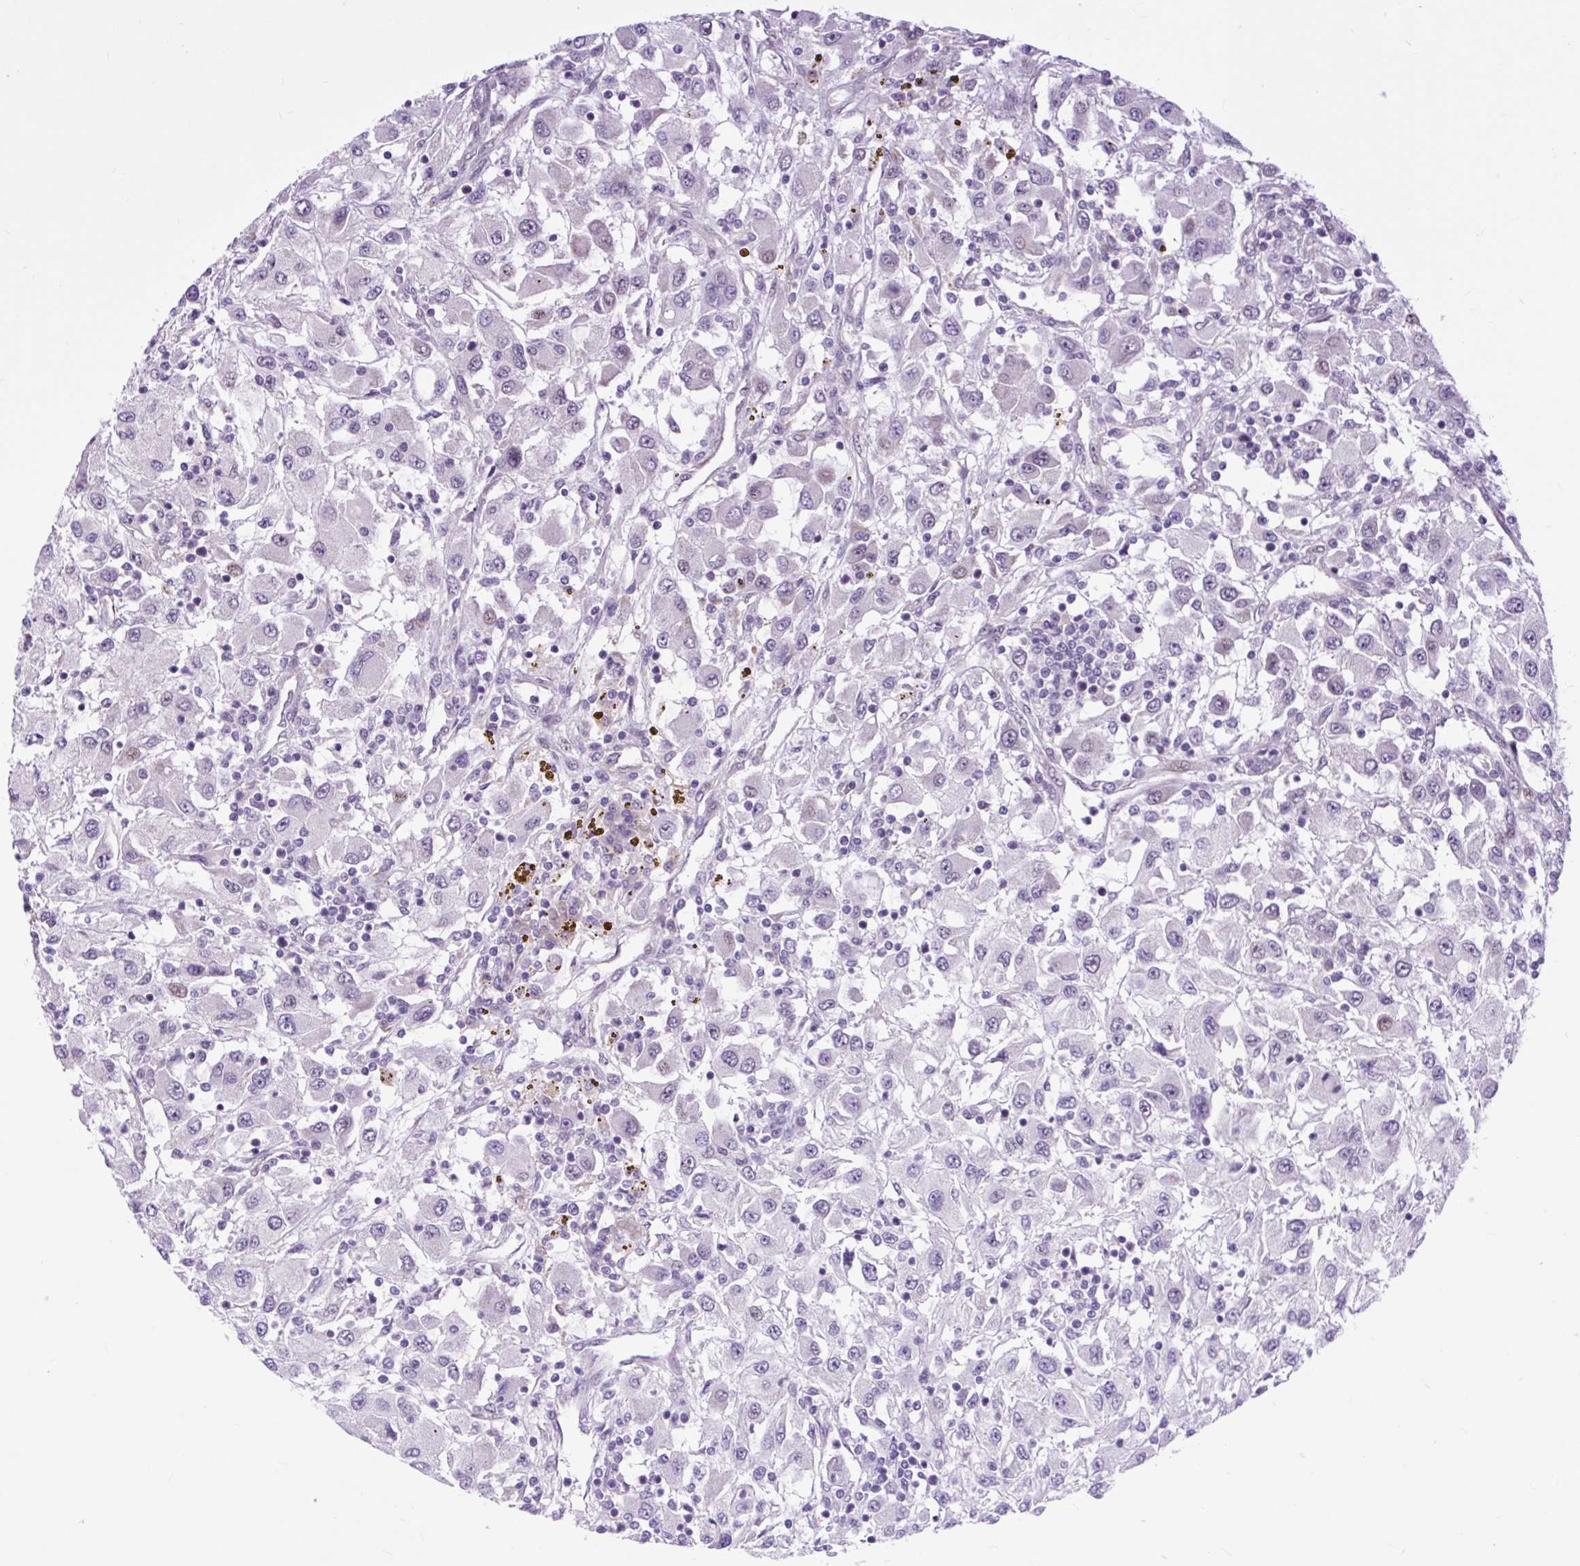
{"staining": {"intensity": "negative", "quantity": "none", "location": "none"}, "tissue": "renal cancer", "cell_type": "Tumor cells", "image_type": "cancer", "snomed": [{"axis": "morphology", "description": "Adenocarcinoma, NOS"}, {"axis": "topography", "description": "Kidney"}], "caption": "Tumor cells are negative for brown protein staining in renal cancer (adenocarcinoma).", "gene": "CLK2", "patient": {"sex": "female", "age": 67}}